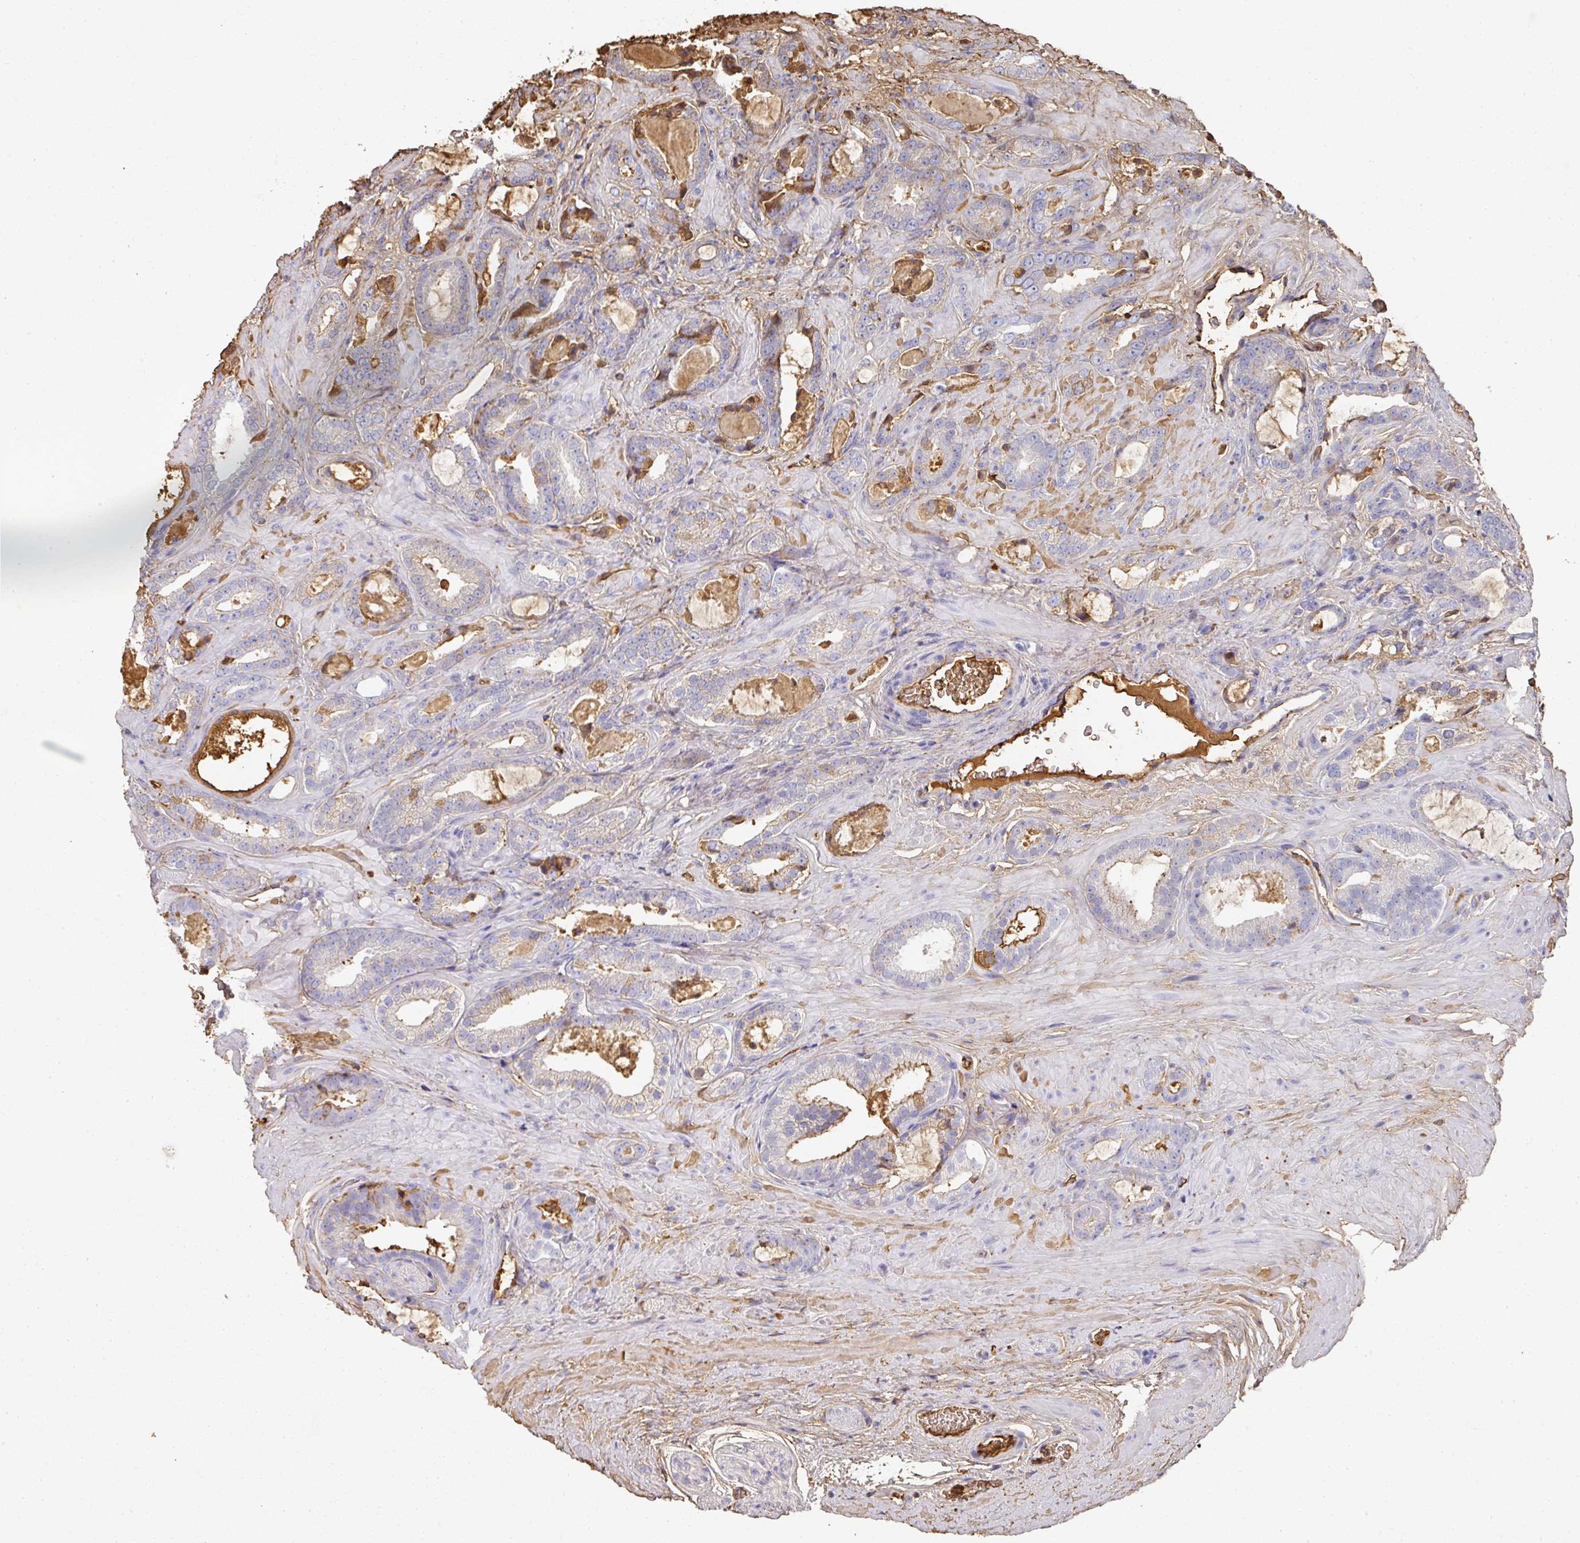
{"staining": {"intensity": "moderate", "quantity": "<25%", "location": "cytoplasmic/membranous"}, "tissue": "prostate cancer", "cell_type": "Tumor cells", "image_type": "cancer", "snomed": [{"axis": "morphology", "description": "Adenocarcinoma, Low grade"}, {"axis": "topography", "description": "Prostate"}], "caption": "Immunohistochemical staining of human prostate cancer (adenocarcinoma (low-grade)) demonstrates low levels of moderate cytoplasmic/membranous protein staining in about <25% of tumor cells. The staining was performed using DAB (3,3'-diaminobenzidine) to visualize the protein expression in brown, while the nuclei were stained in blue with hematoxylin (Magnification: 20x).", "gene": "ALB", "patient": {"sex": "male", "age": 62}}